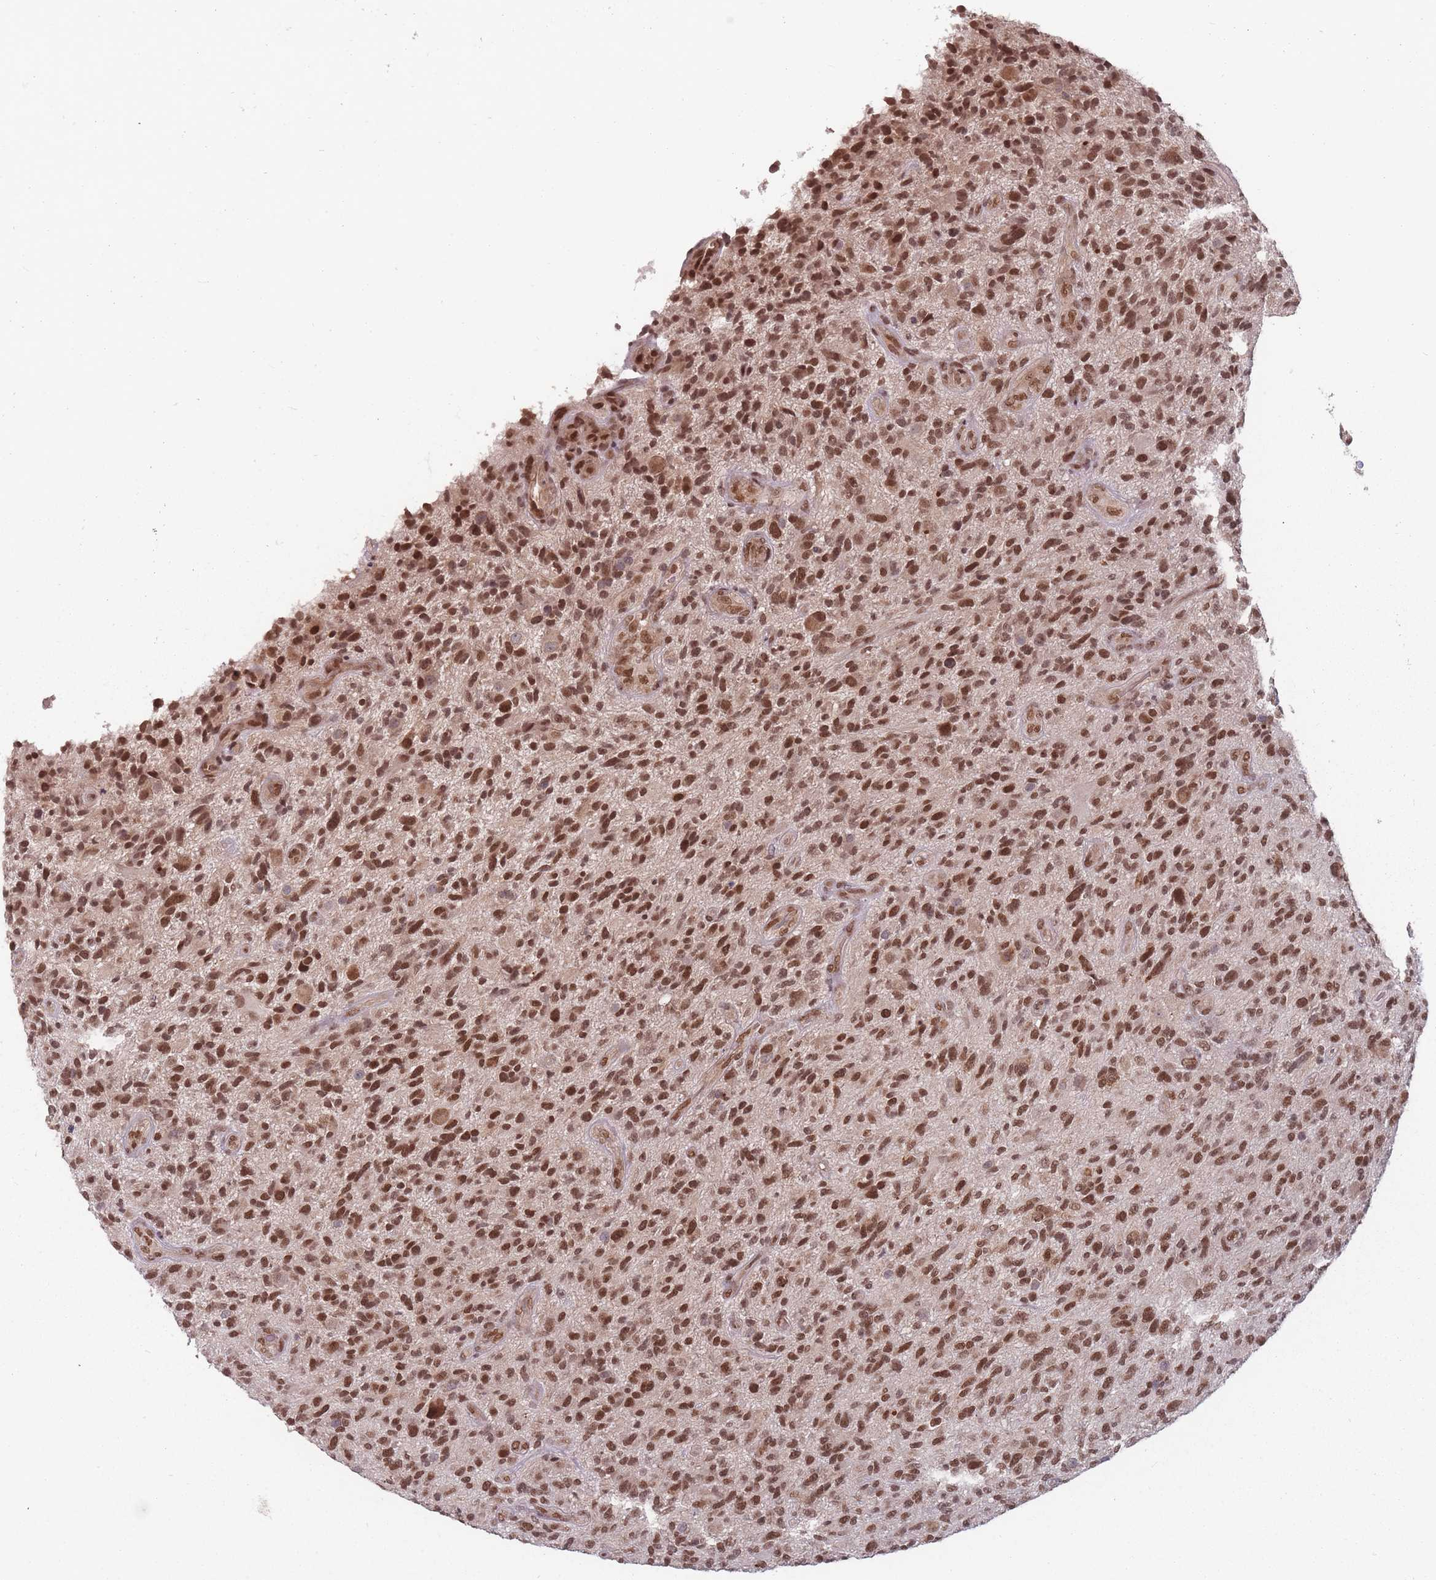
{"staining": {"intensity": "strong", "quantity": ">75%", "location": "nuclear"}, "tissue": "glioma", "cell_type": "Tumor cells", "image_type": "cancer", "snomed": [{"axis": "morphology", "description": "Glioma, malignant, High grade"}, {"axis": "topography", "description": "Brain"}], "caption": "Immunohistochemistry (IHC) histopathology image of neoplastic tissue: glioma stained using immunohistochemistry demonstrates high levels of strong protein expression localized specifically in the nuclear of tumor cells, appearing as a nuclear brown color.", "gene": "TMED3", "patient": {"sex": "male", "age": 47}}